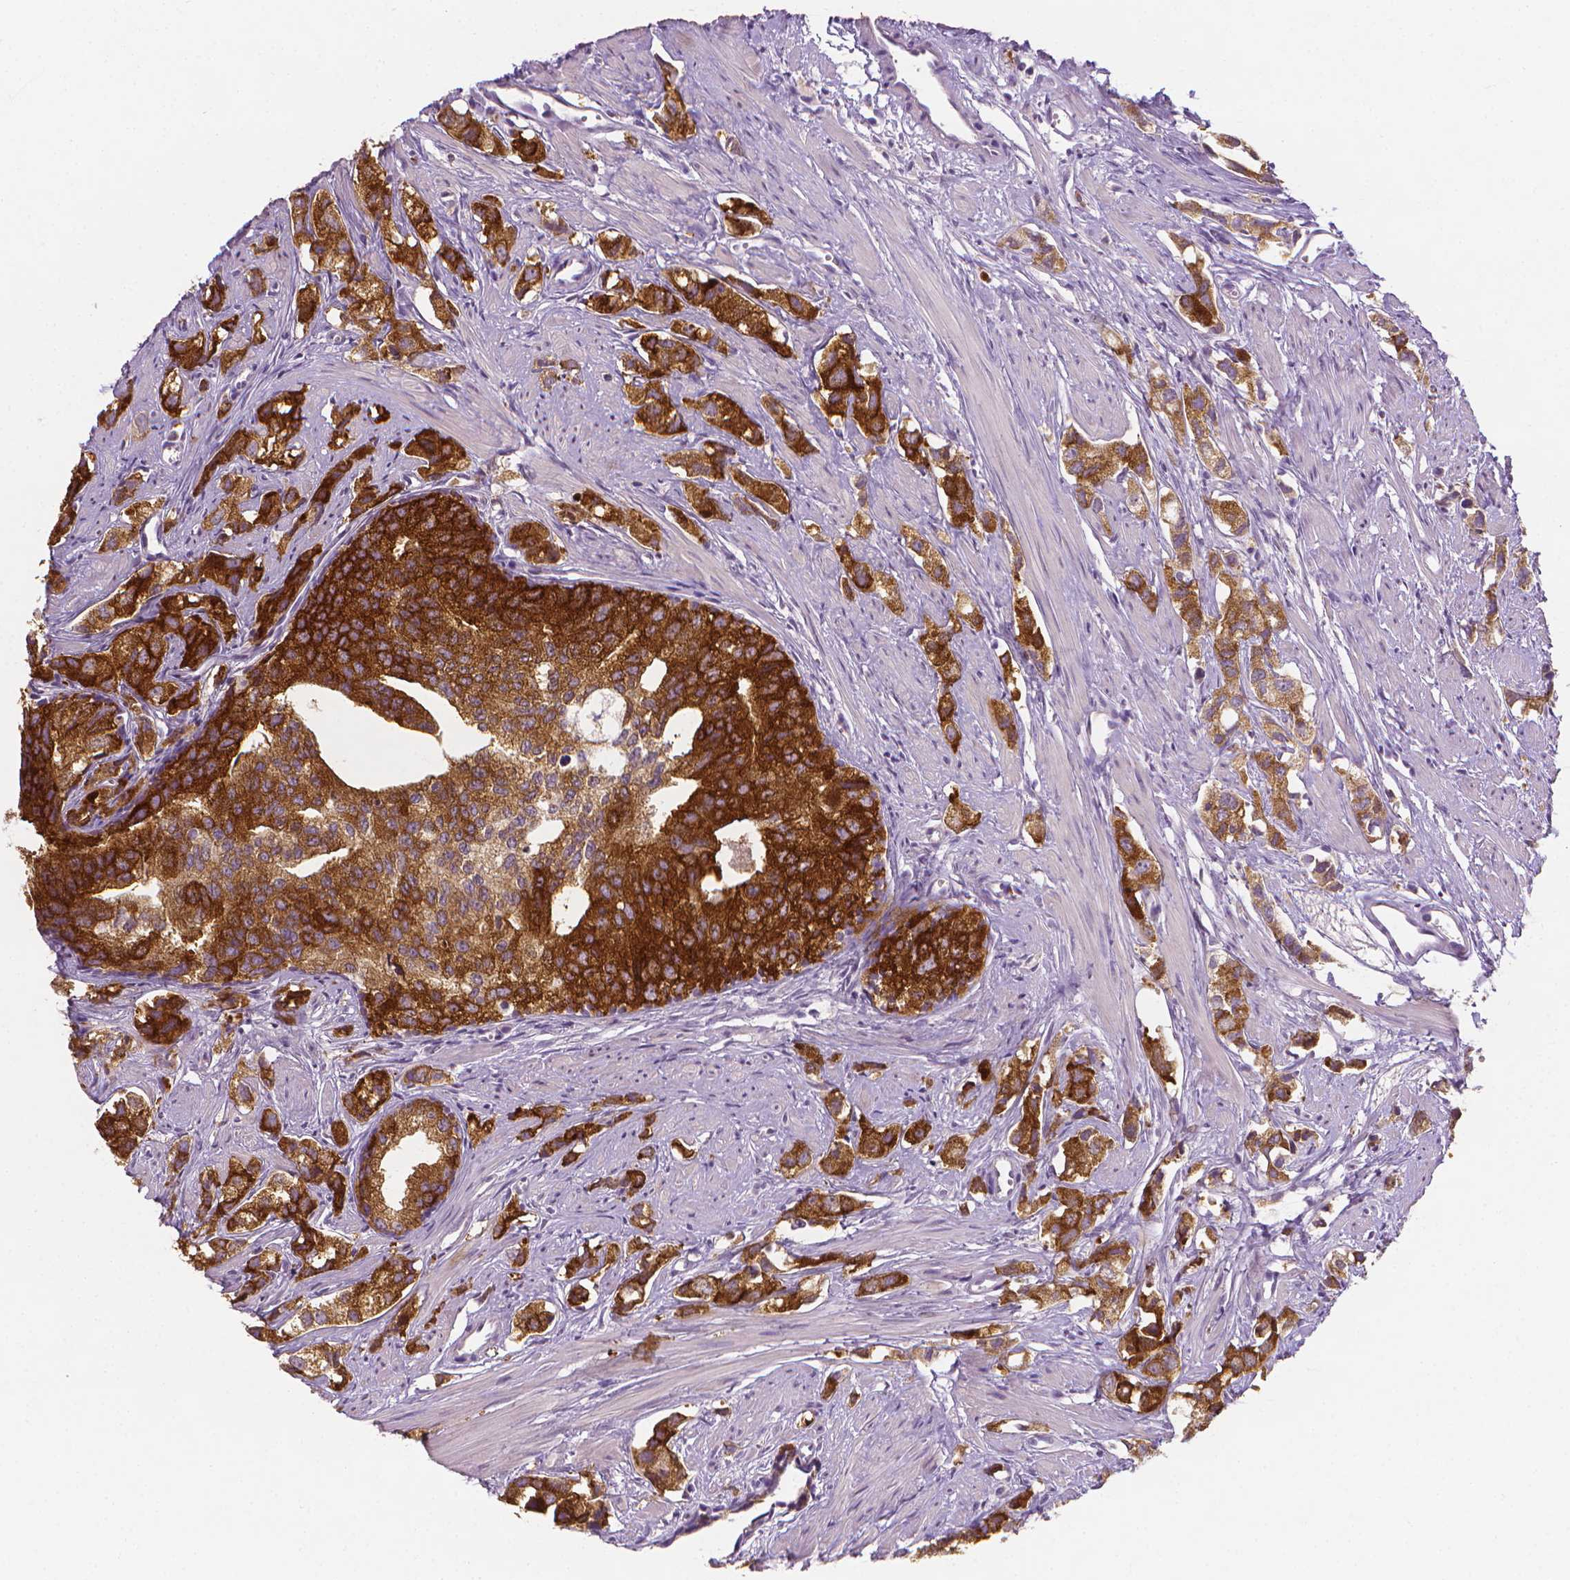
{"staining": {"intensity": "strong", "quantity": ">75%", "location": "cytoplasmic/membranous"}, "tissue": "prostate cancer", "cell_type": "Tumor cells", "image_type": "cancer", "snomed": [{"axis": "morphology", "description": "Adenocarcinoma, High grade"}, {"axis": "topography", "description": "Prostate"}], "caption": "Immunohistochemistry (IHC) histopathology image of neoplastic tissue: adenocarcinoma (high-grade) (prostate) stained using immunohistochemistry (IHC) demonstrates high levels of strong protein expression localized specifically in the cytoplasmic/membranous of tumor cells, appearing as a cytoplasmic/membranous brown color.", "gene": "FASN", "patient": {"sex": "male", "age": 58}}